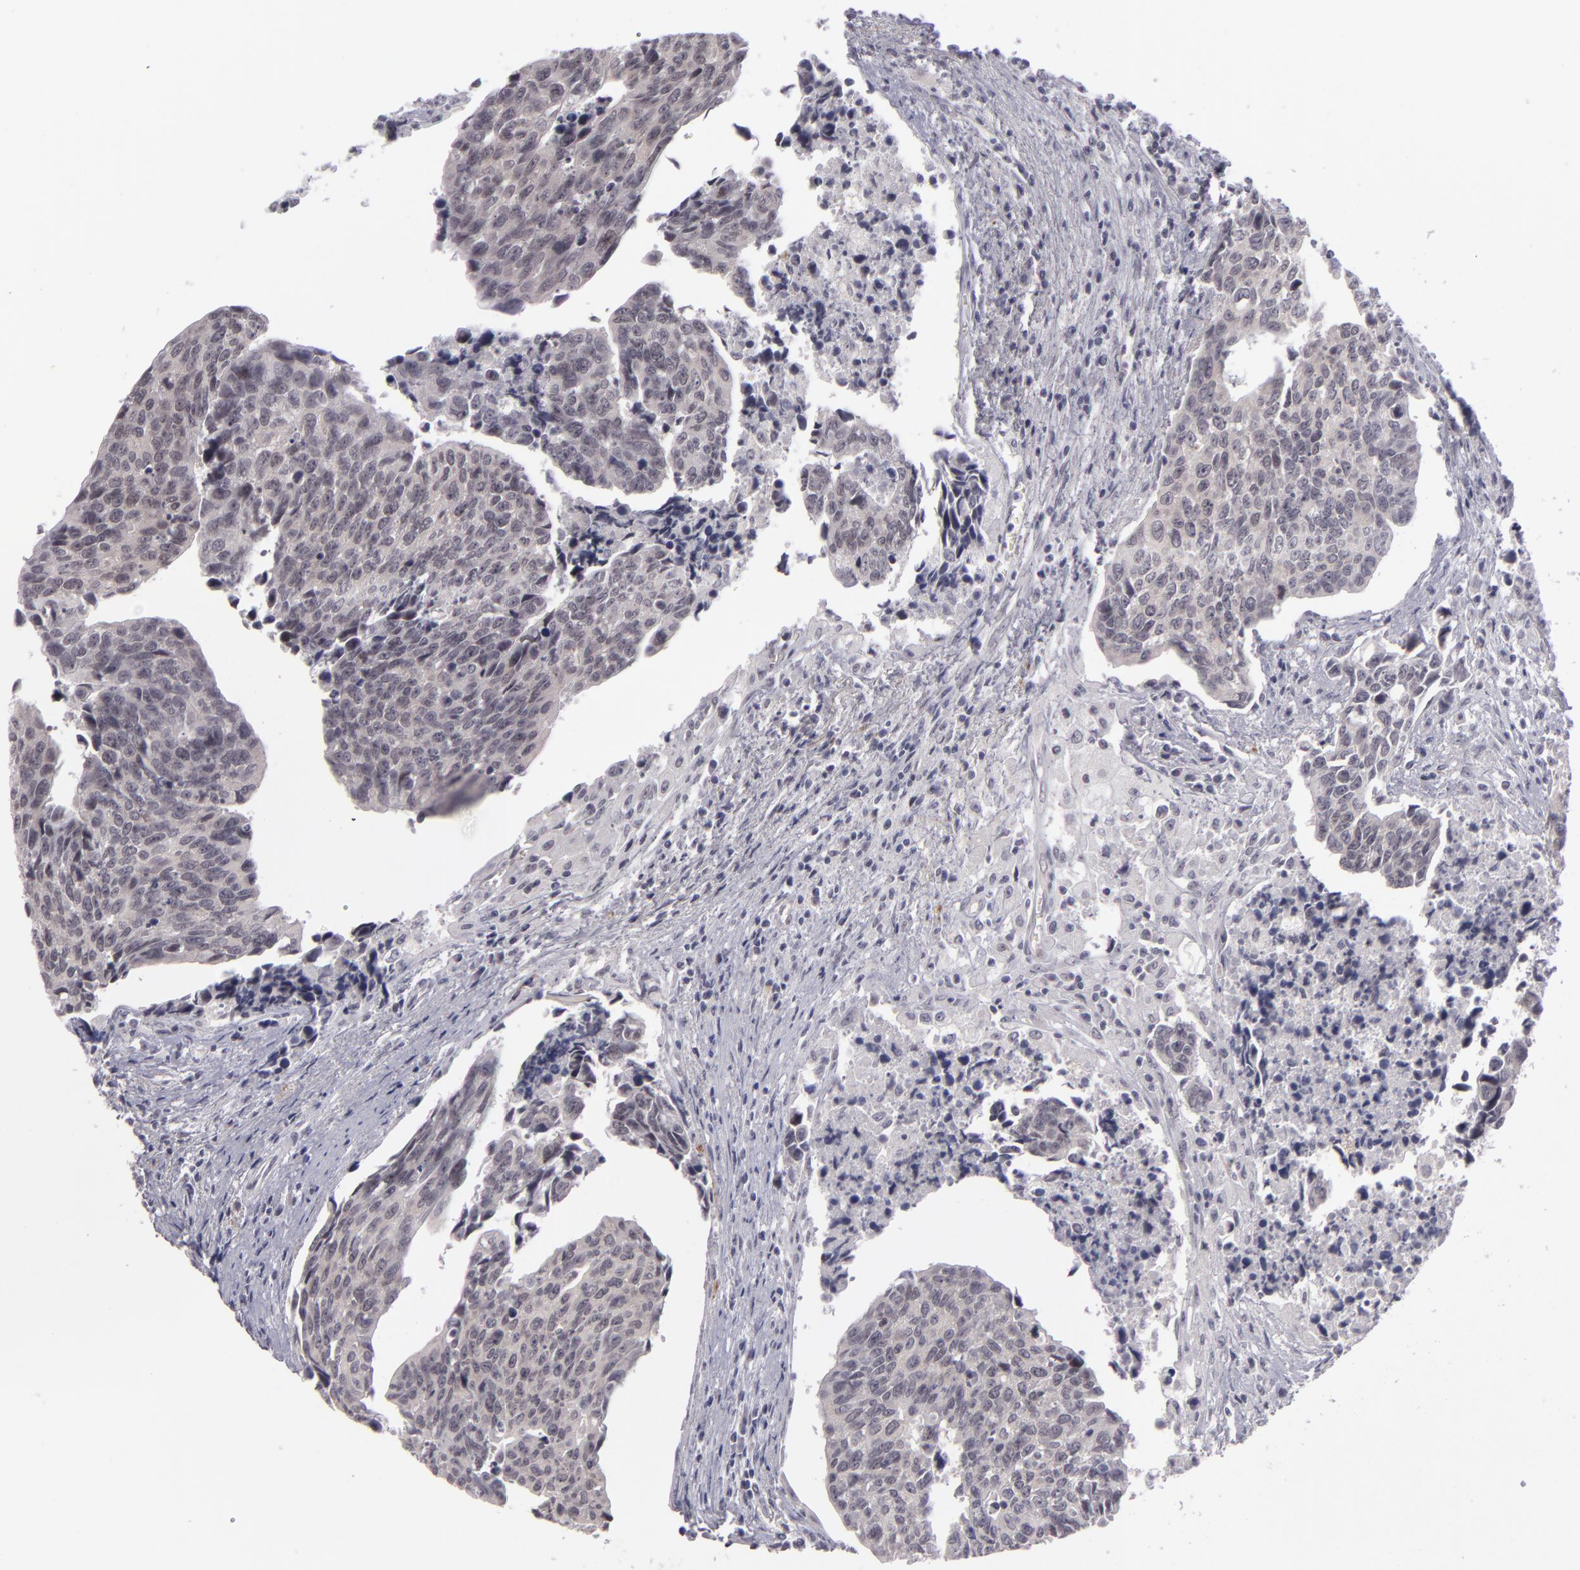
{"staining": {"intensity": "negative", "quantity": "none", "location": "none"}, "tissue": "urothelial cancer", "cell_type": "Tumor cells", "image_type": "cancer", "snomed": [{"axis": "morphology", "description": "Urothelial carcinoma, High grade"}, {"axis": "topography", "description": "Urinary bladder"}], "caption": "This is a micrograph of IHC staining of high-grade urothelial carcinoma, which shows no expression in tumor cells.", "gene": "ZNF205", "patient": {"sex": "male", "age": 81}}